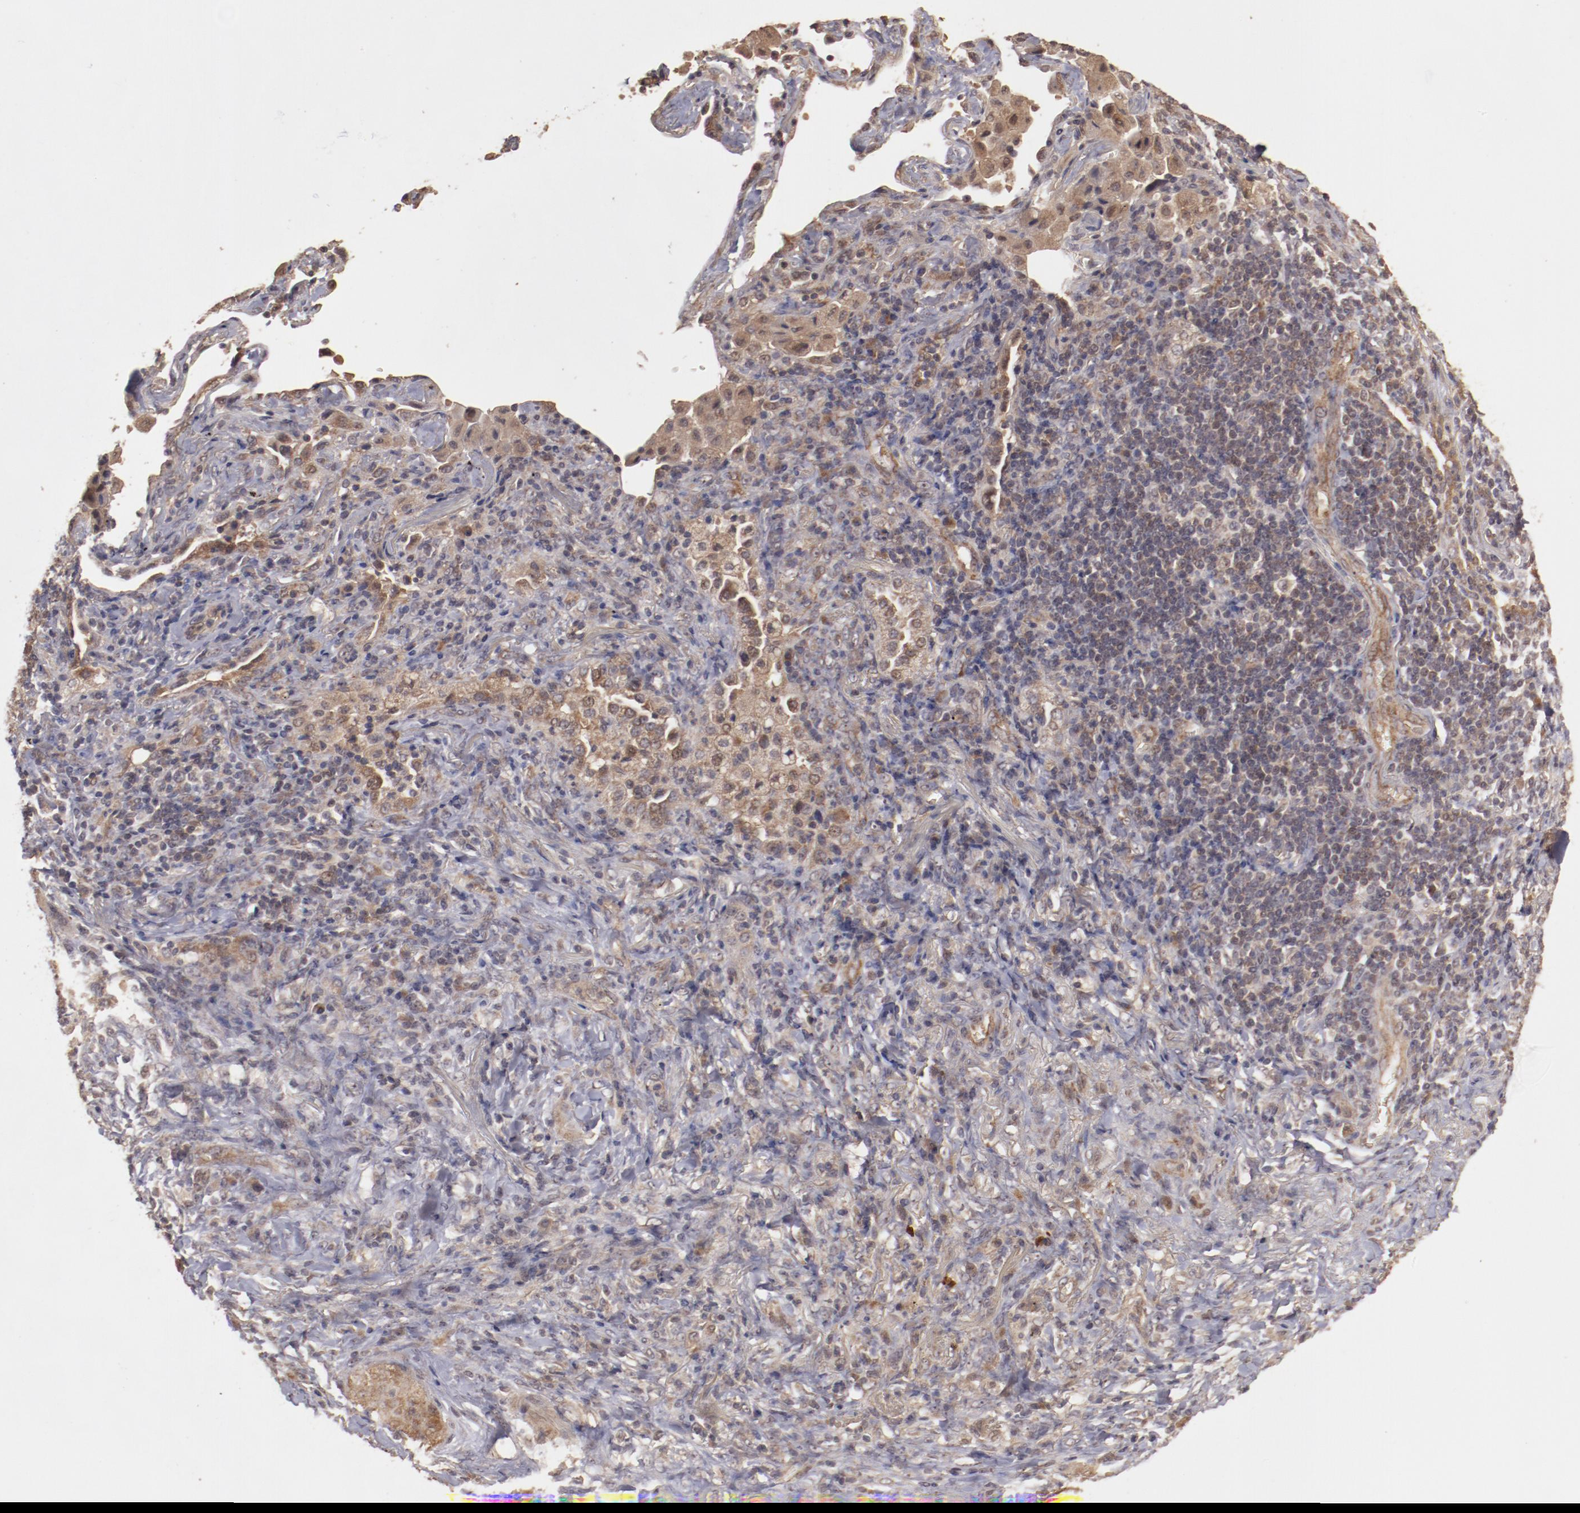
{"staining": {"intensity": "weak", "quantity": ">75%", "location": "cytoplasmic/membranous"}, "tissue": "lung cancer", "cell_type": "Tumor cells", "image_type": "cancer", "snomed": [{"axis": "morphology", "description": "Squamous cell carcinoma, NOS"}, {"axis": "topography", "description": "Lung"}], "caption": "Human squamous cell carcinoma (lung) stained for a protein (brown) shows weak cytoplasmic/membranous positive staining in approximately >75% of tumor cells.", "gene": "TXNDC16", "patient": {"sex": "female", "age": 67}}